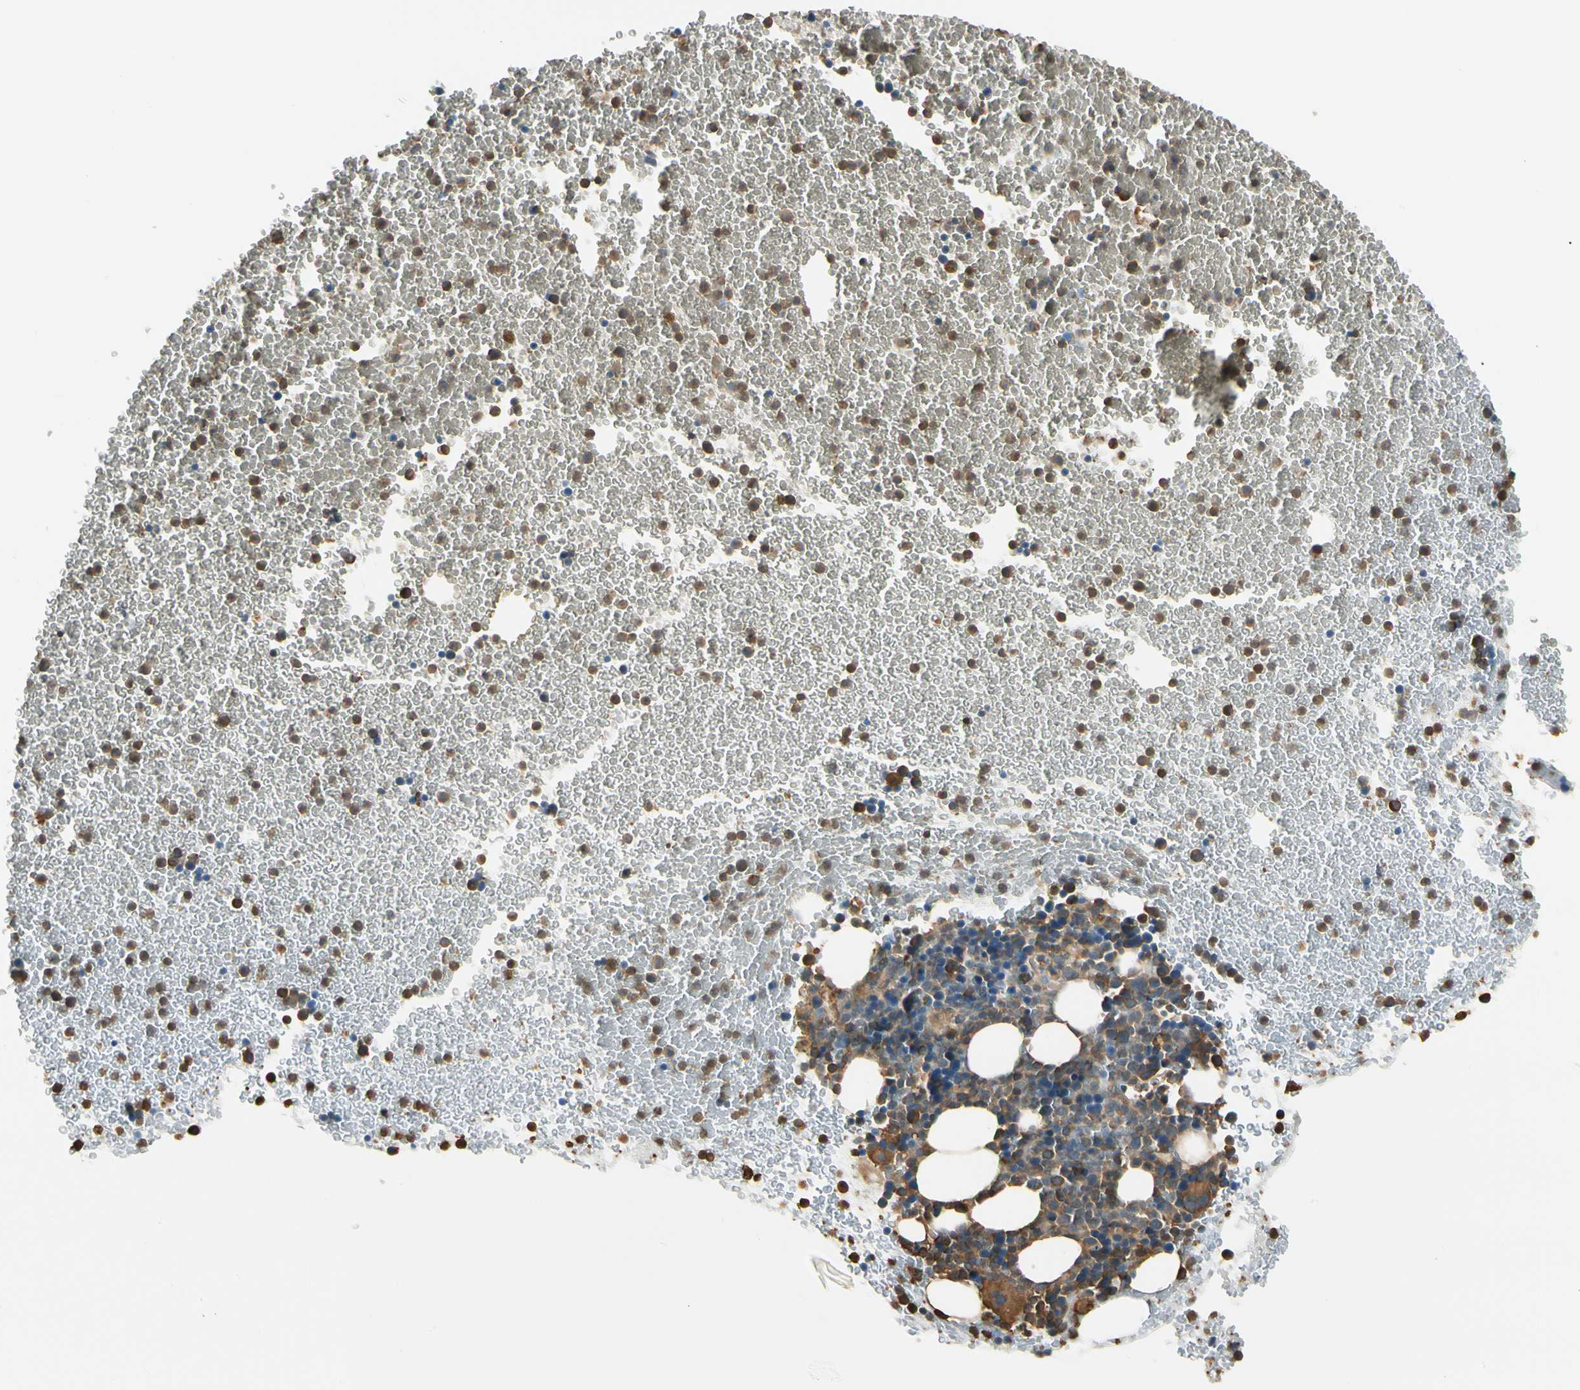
{"staining": {"intensity": "strong", "quantity": "25%-75%", "location": "cytoplasmic/membranous,nuclear"}, "tissue": "bone marrow", "cell_type": "Hematopoietic cells", "image_type": "normal", "snomed": [{"axis": "morphology", "description": "Normal tissue, NOS"}, {"axis": "topography", "description": "Bone marrow"}], "caption": "Protein staining reveals strong cytoplasmic/membranous,nuclear positivity in approximately 25%-75% of hematopoietic cells in normal bone marrow.", "gene": "YWHAE", "patient": {"sex": "female", "age": 53}}